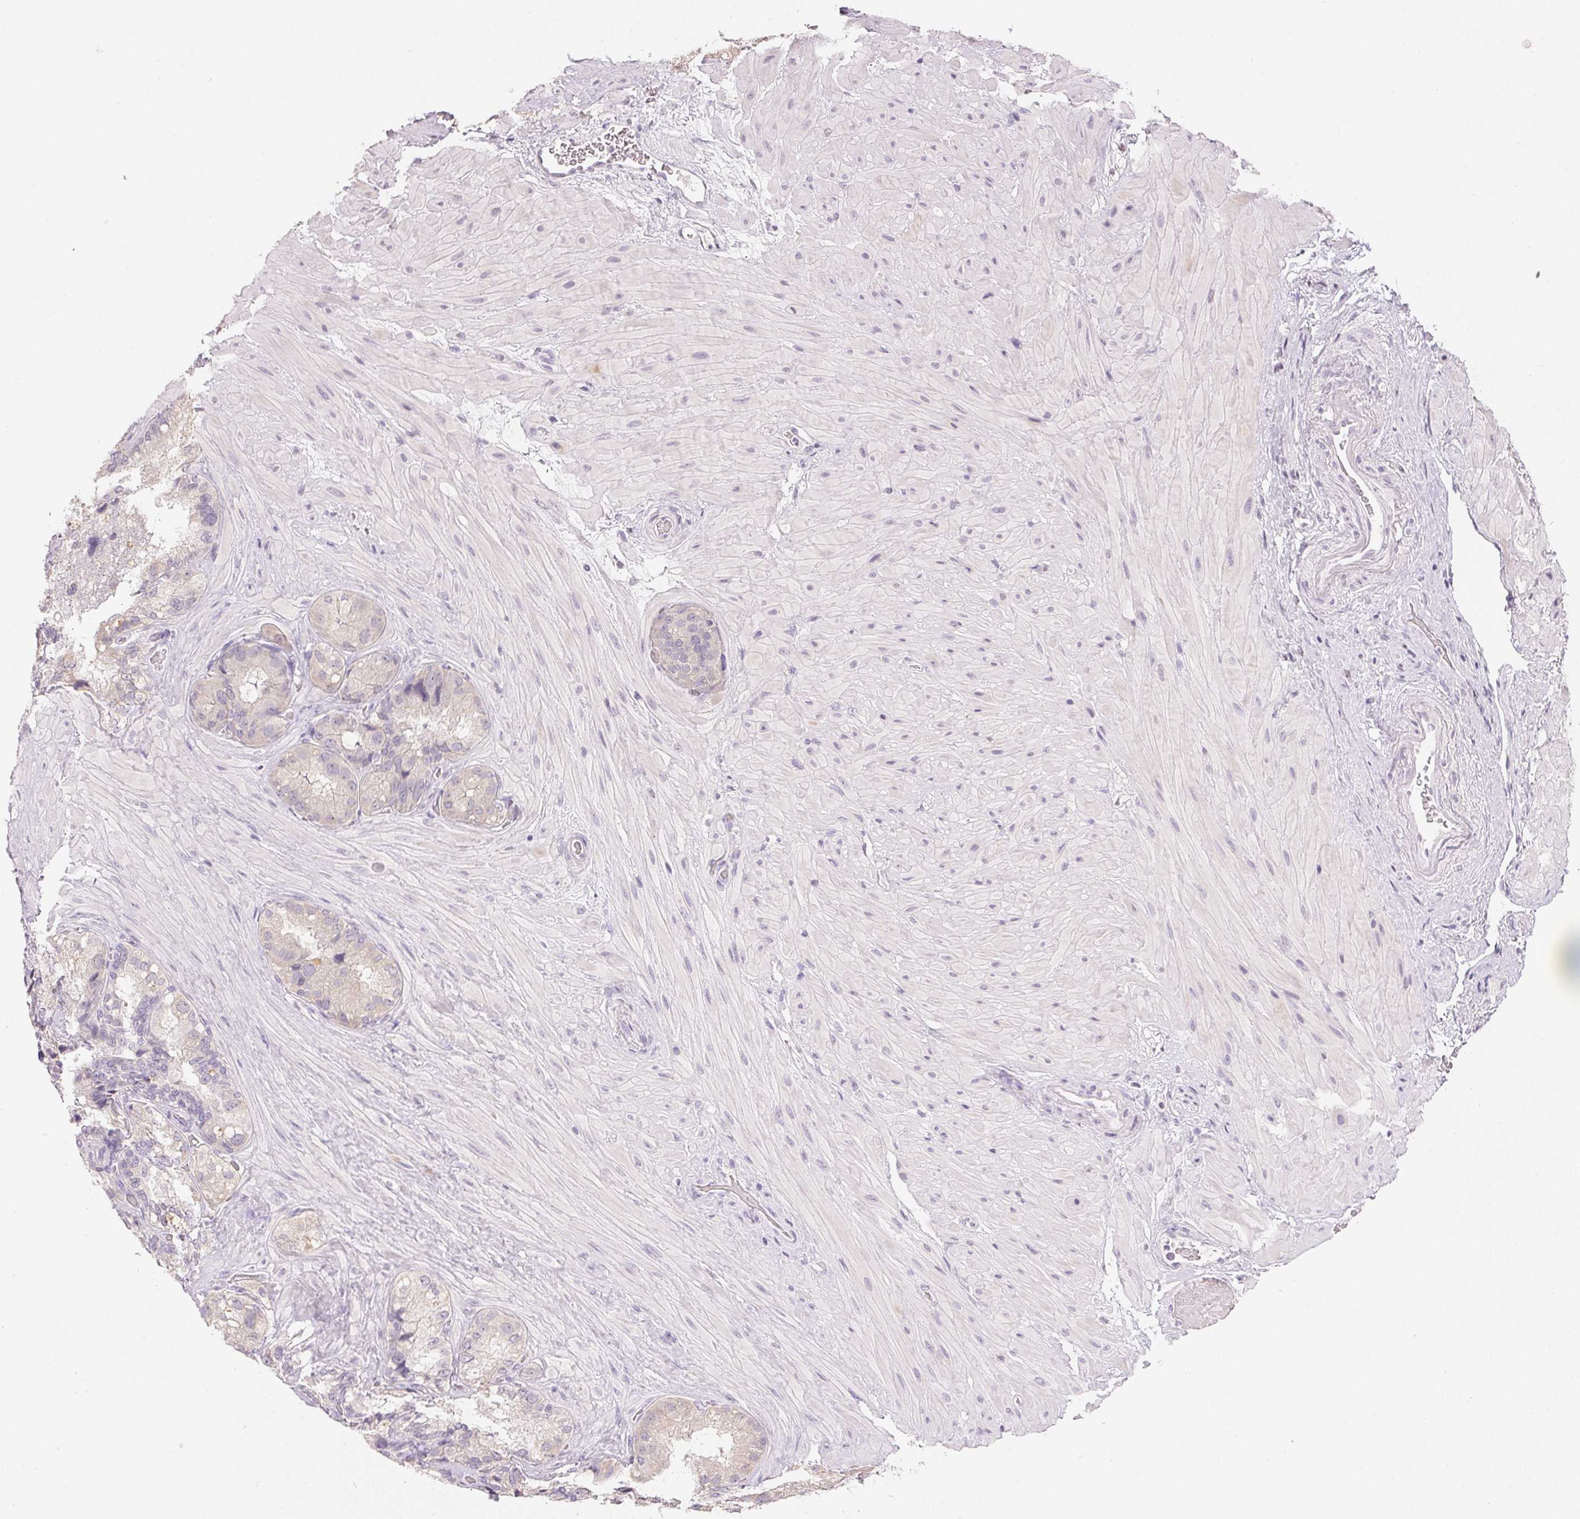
{"staining": {"intensity": "weak", "quantity": "<25%", "location": "cytoplasmic/membranous"}, "tissue": "seminal vesicle", "cell_type": "Glandular cells", "image_type": "normal", "snomed": [{"axis": "morphology", "description": "Normal tissue, NOS"}, {"axis": "topography", "description": "Seminal veicle"}], "caption": "Immunohistochemistry (IHC) image of benign seminal vesicle stained for a protein (brown), which exhibits no staining in glandular cells.", "gene": "SFTPD", "patient": {"sex": "male", "age": 60}}